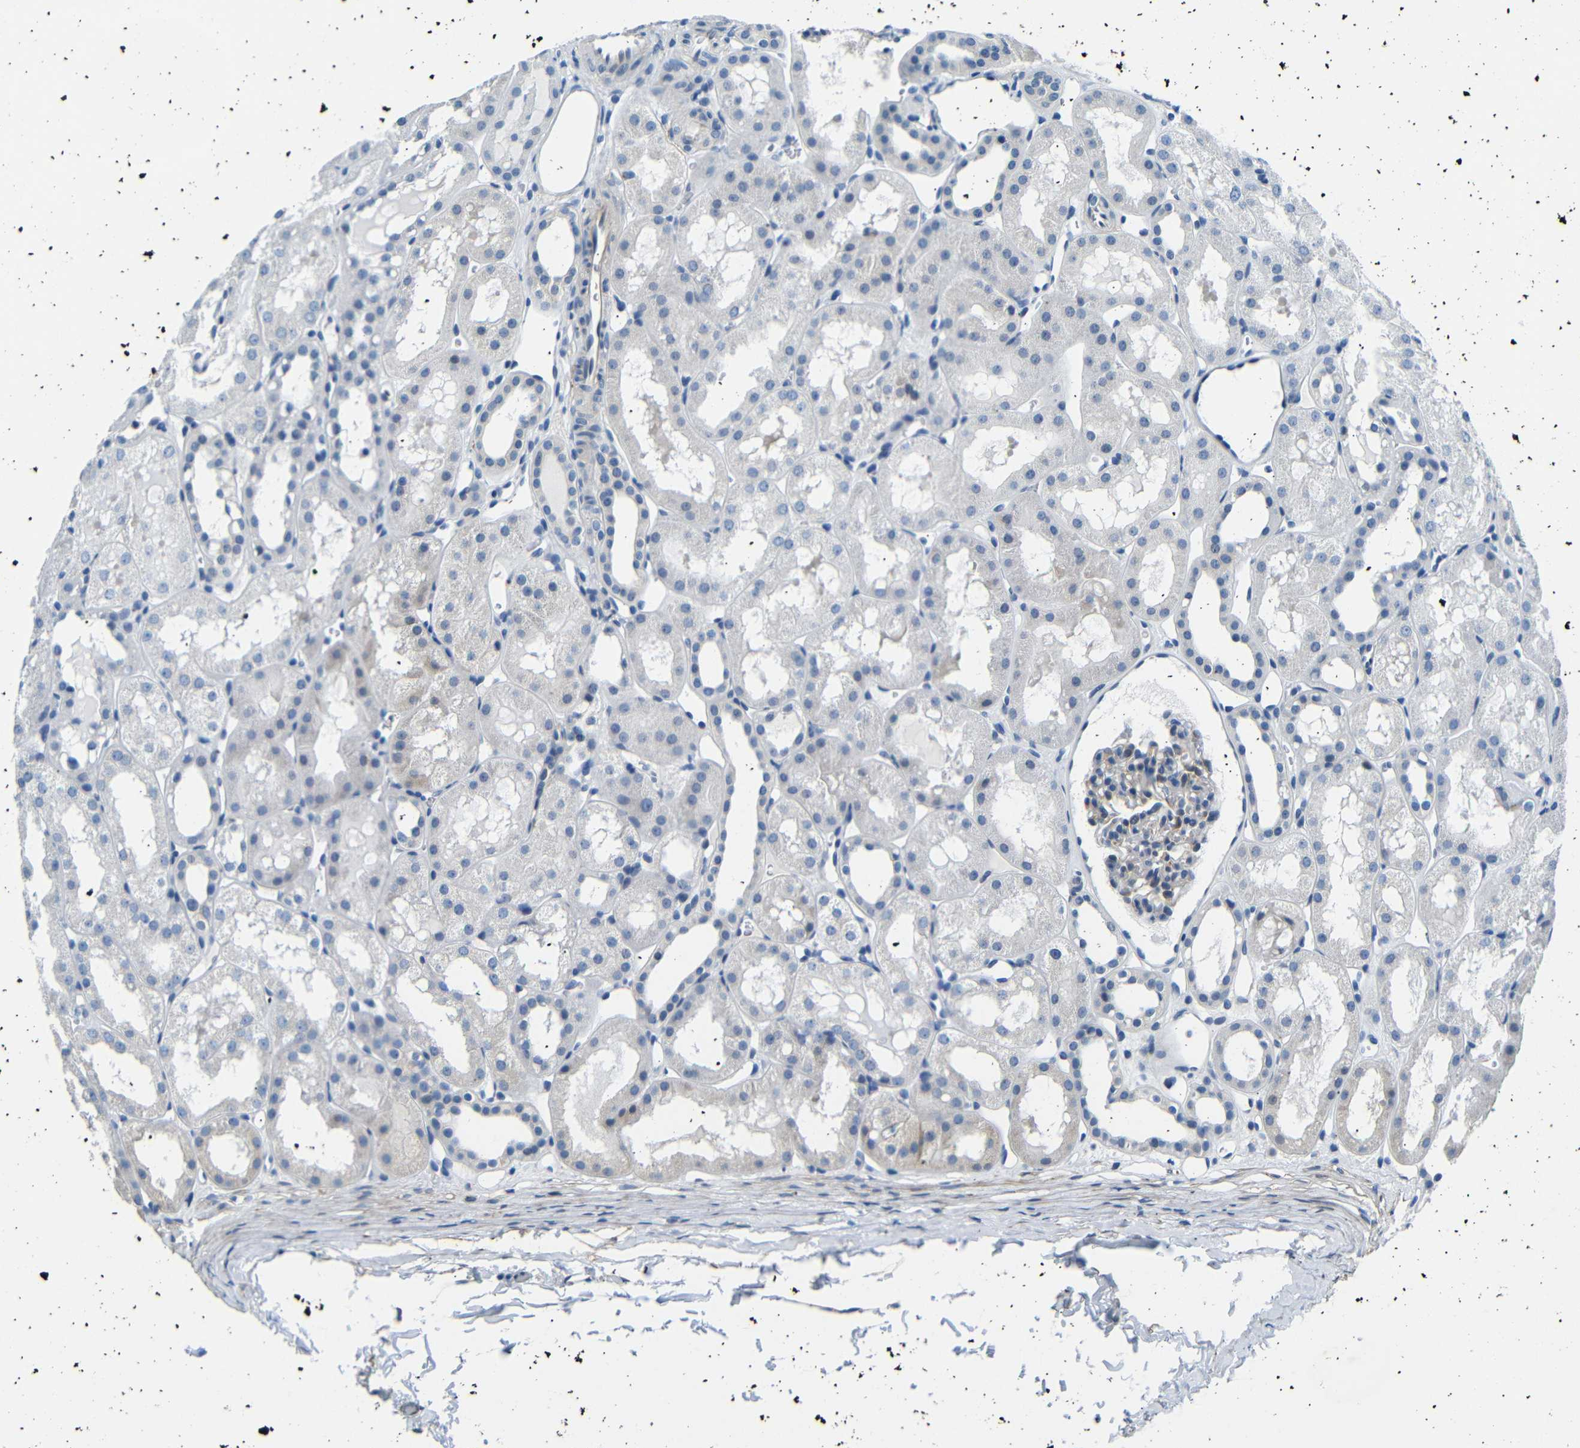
{"staining": {"intensity": "negative", "quantity": "none", "location": "none"}, "tissue": "kidney", "cell_type": "Cells in glomeruli", "image_type": "normal", "snomed": [{"axis": "morphology", "description": "Normal tissue, NOS"}, {"axis": "topography", "description": "Kidney"}, {"axis": "topography", "description": "Urinary bladder"}], "caption": "The micrograph demonstrates no significant positivity in cells in glomeruli of kidney.", "gene": "TAFA1", "patient": {"sex": "male", "age": 16}}